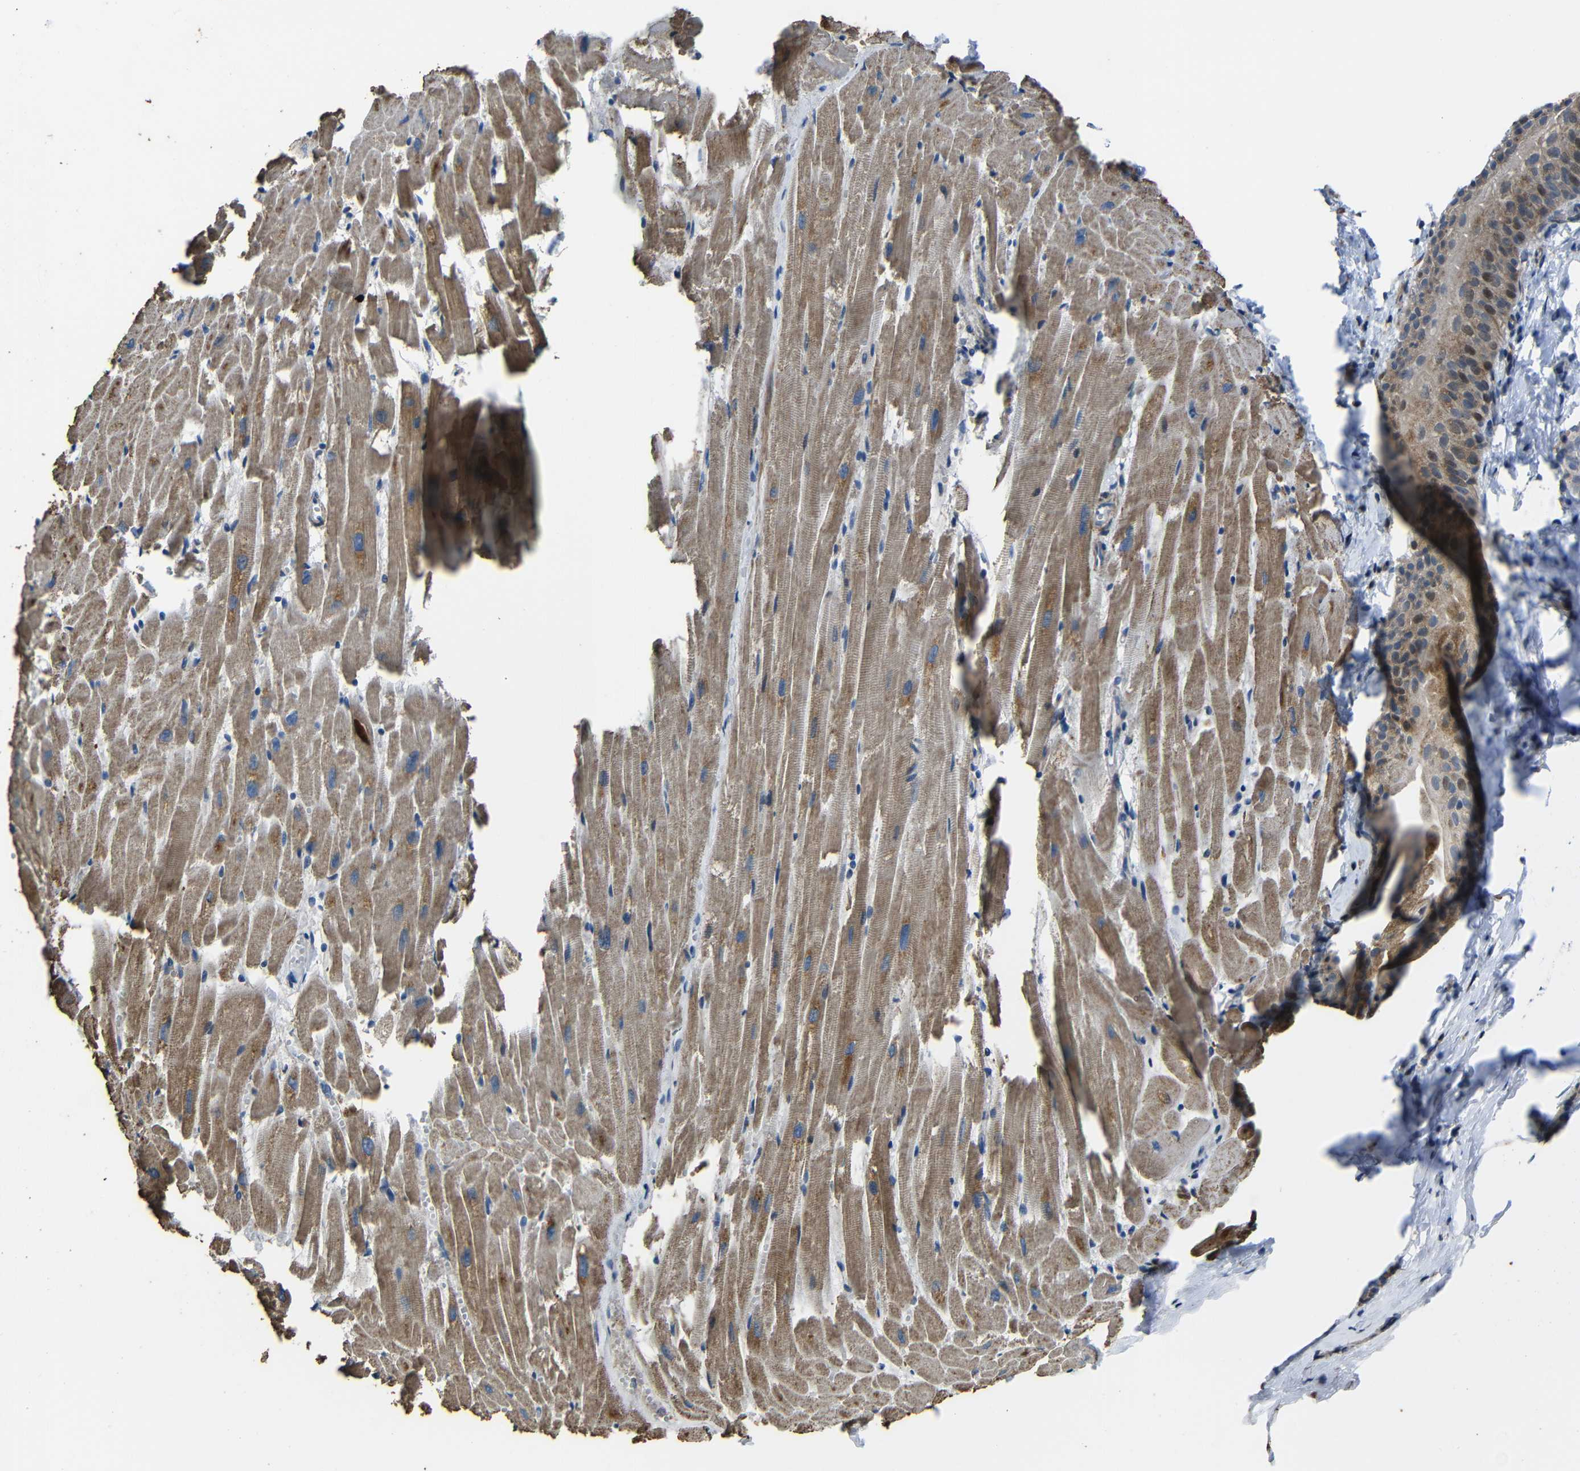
{"staining": {"intensity": "moderate", "quantity": ">75%", "location": "cytoplasmic/membranous"}, "tissue": "heart muscle", "cell_type": "Cardiomyocytes", "image_type": "normal", "snomed": [{"axis": "morphology", "description": "Normal tissue, NOS"}, {"axis": "topography", "description": "Heart"}], "caption": "This is a photomicrograph of immunohistochemistry staining of benign heart muscle, which shows moderate expression in the cytoplasmic/membranous of cardiomyocytes.", "gene": "SNN", "patient": {"sex": "female", "age": 19}}